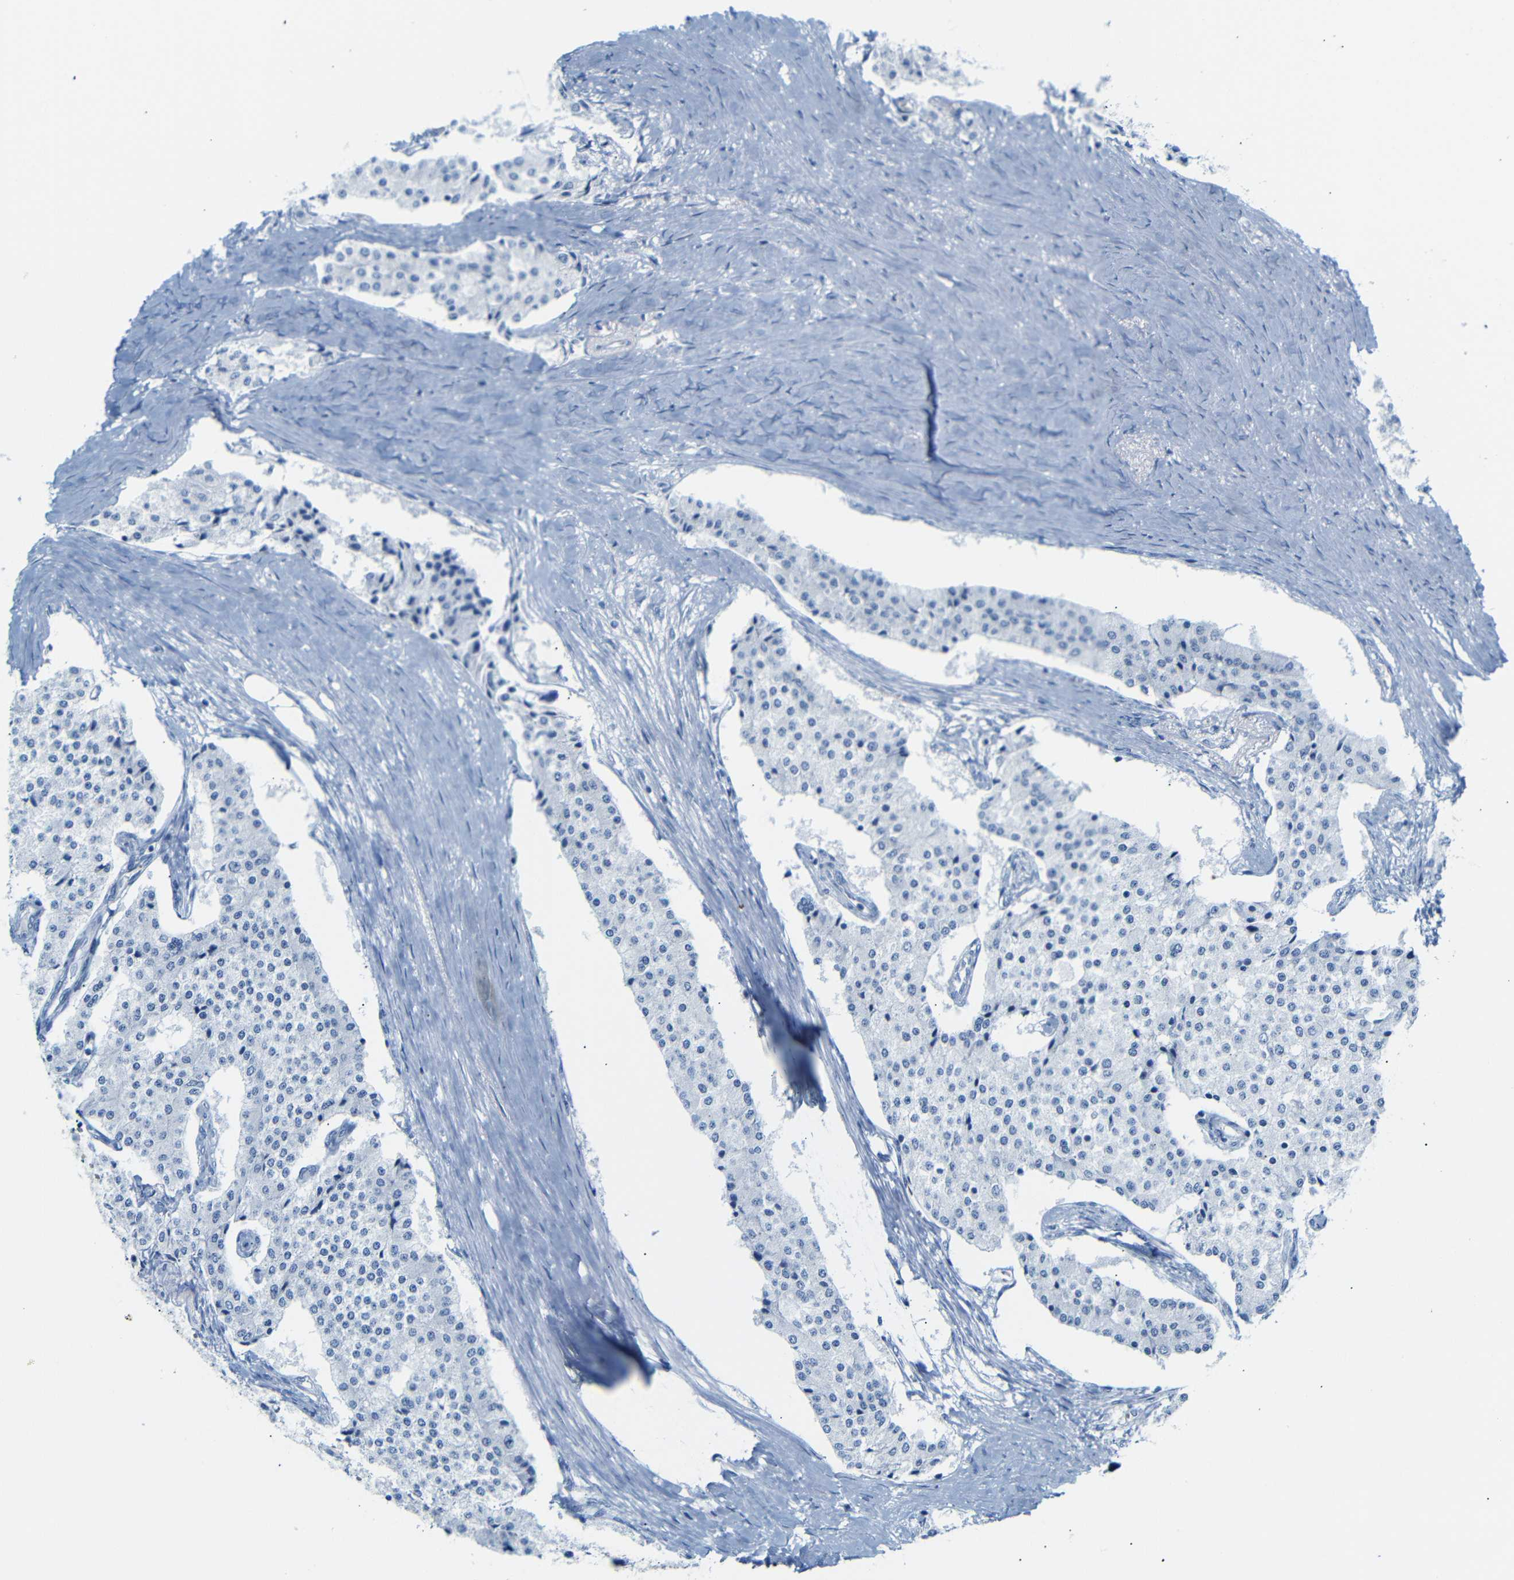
{"staining": {"intensity": "negative", "quantity": "none", "location": "none"}, "tissue": "carcinoid", "cell_type": "Tumor cells", "image_type": "cancer", "snomed": [{"axis": "morphology", "description": "Carcinoid, malignant, NOS"}, {"axis": "topography", "description": "Colon"}], "caption": "A high-resolution histopathology image shows immunohistochemistry (IHC) staining of carcinoid, which shows no significant positivity in tumor cells.", "gene": "DYNAP", "patient": {"sex": "female", "age": 52}}